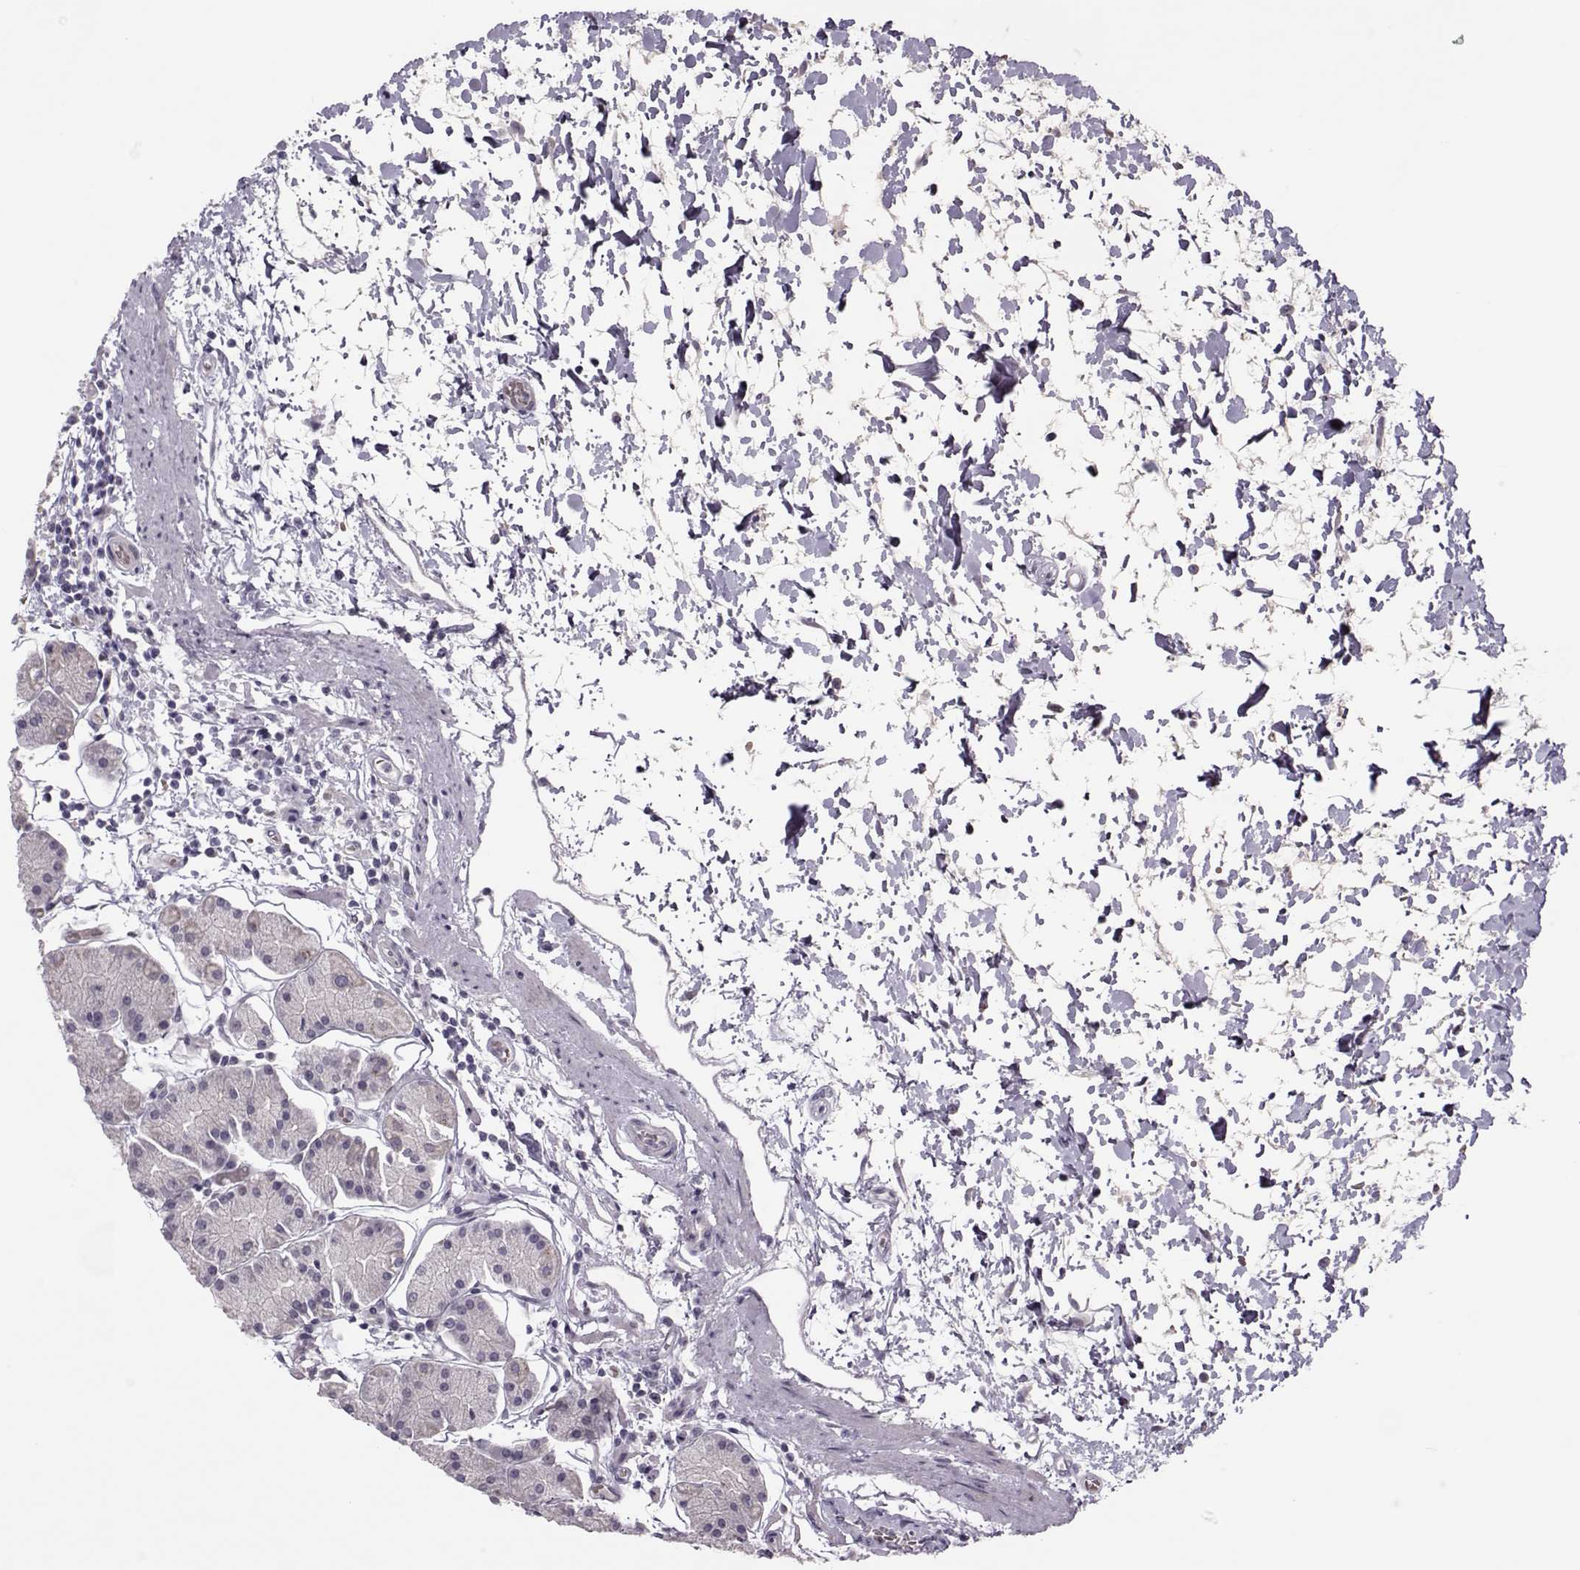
{"staining": {"intensity": "negative", "quantity": "none", "location": "none"}, "tissue": "stomach", "cell_type": "Glandular cells", "image_type": "normal", "snomed": [{"axis": "morphology", "description": "Normal tissue, NOS"}, {"axis": "topography", "description": "Stomach"}], "caption": "An IHC histopathology image of normal stomach is shown. There is no staining in glandular cells of stomach.", "gene": "LIN28A", "patient": {"sex": "male", "age": 54}}